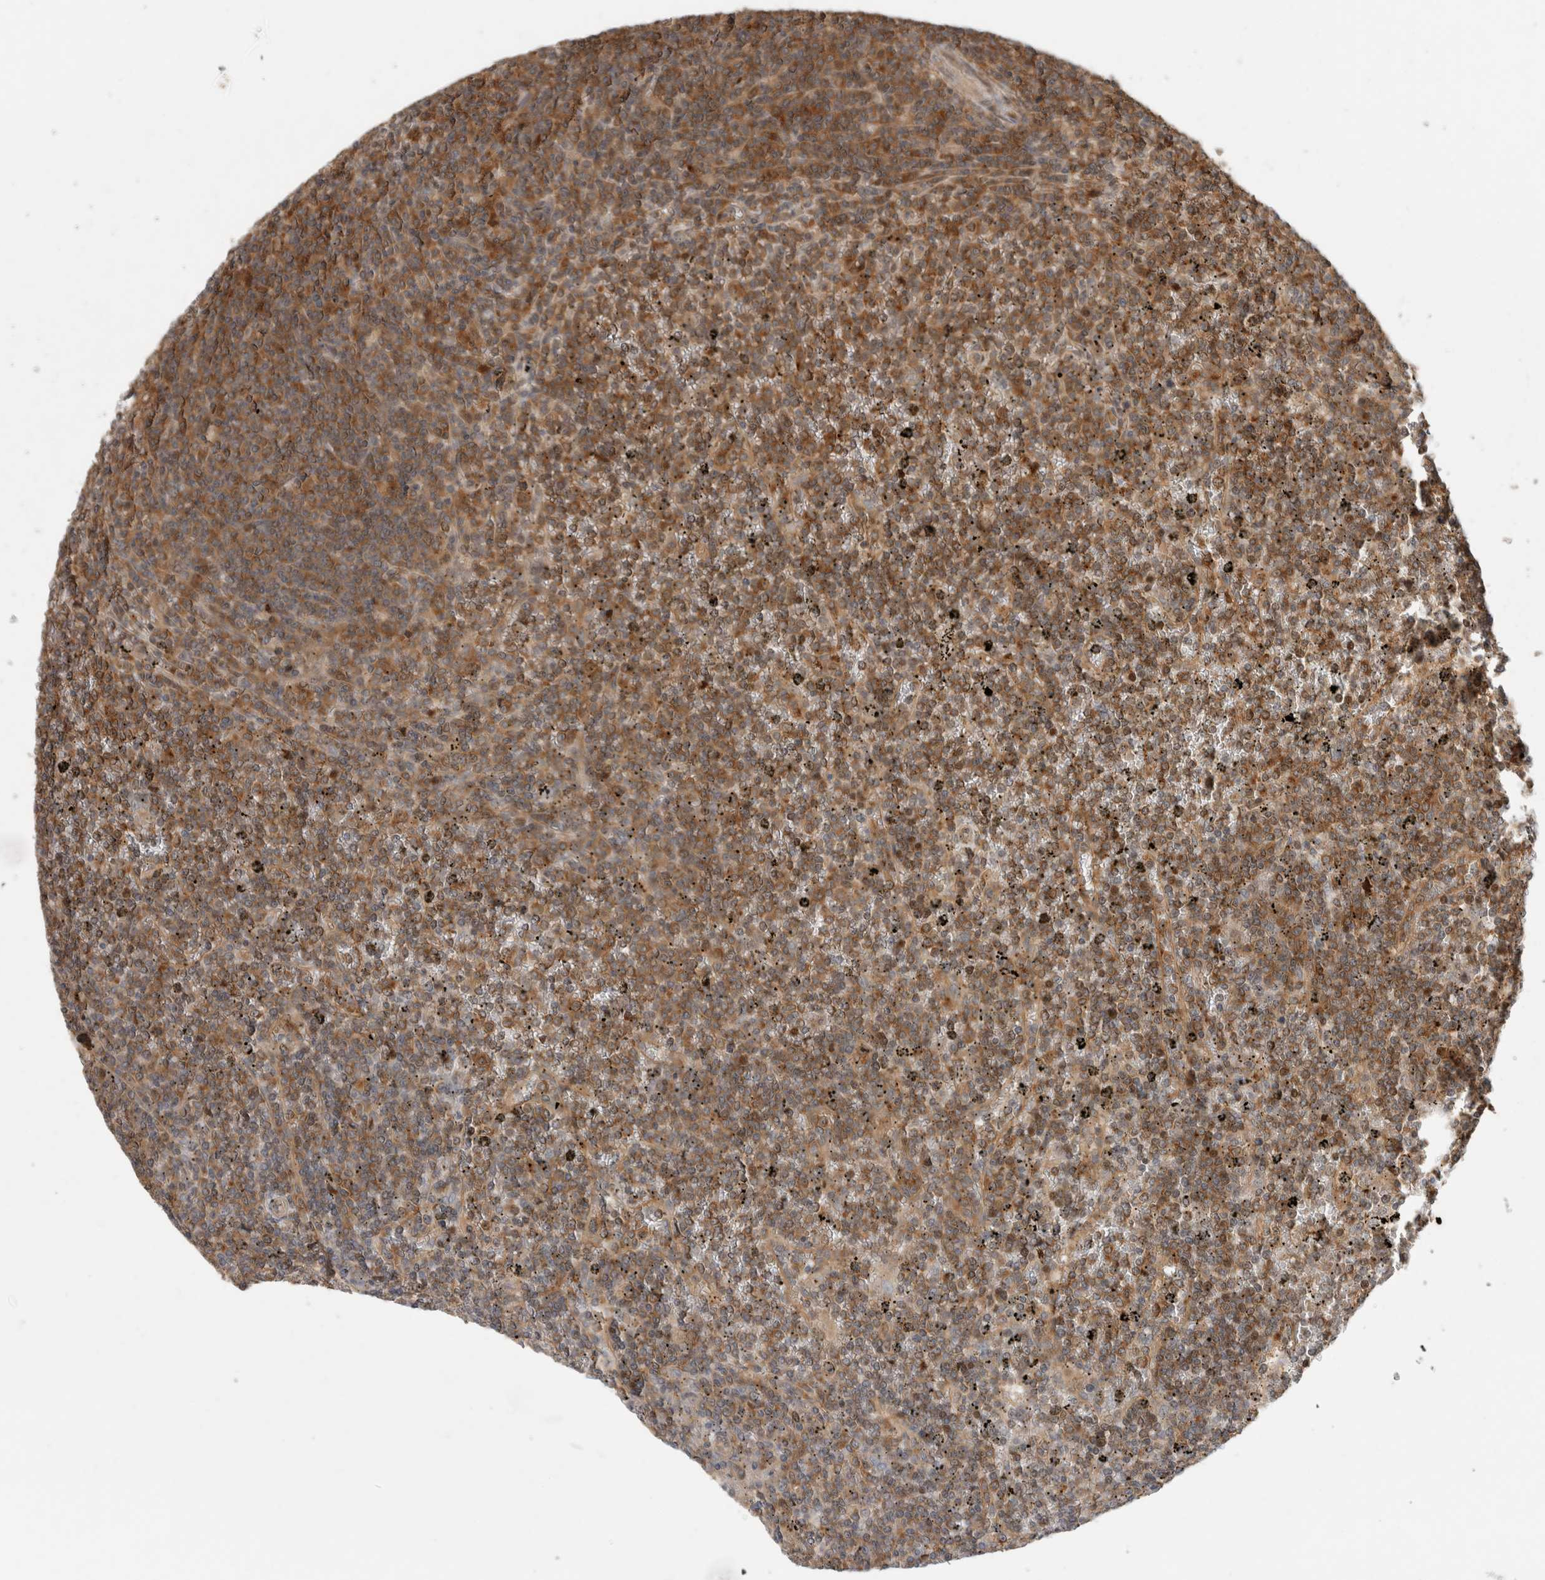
{"staining": {"intensity": "moderate", "quantity": ">75%", "location": "cytoplasmic/membranous"}, "tissue": "lymphoma", "cell_type": "Tumor cells", "image_type": "cancer", "snomed": [{"axis": "morphology", "description": "Malignant lymphoma, non-Hodgkin's type, Low grade"}, {"axis": "topography", "description": "Spleen"}], "caption": "Brown immunohistochemical staining in human lymphoma shows moderate cytoplasmic/membranous staining in about >75% of tumor cells.", "gene": "PCDHB15", "patient": {"sex": "female", "age": 19}}